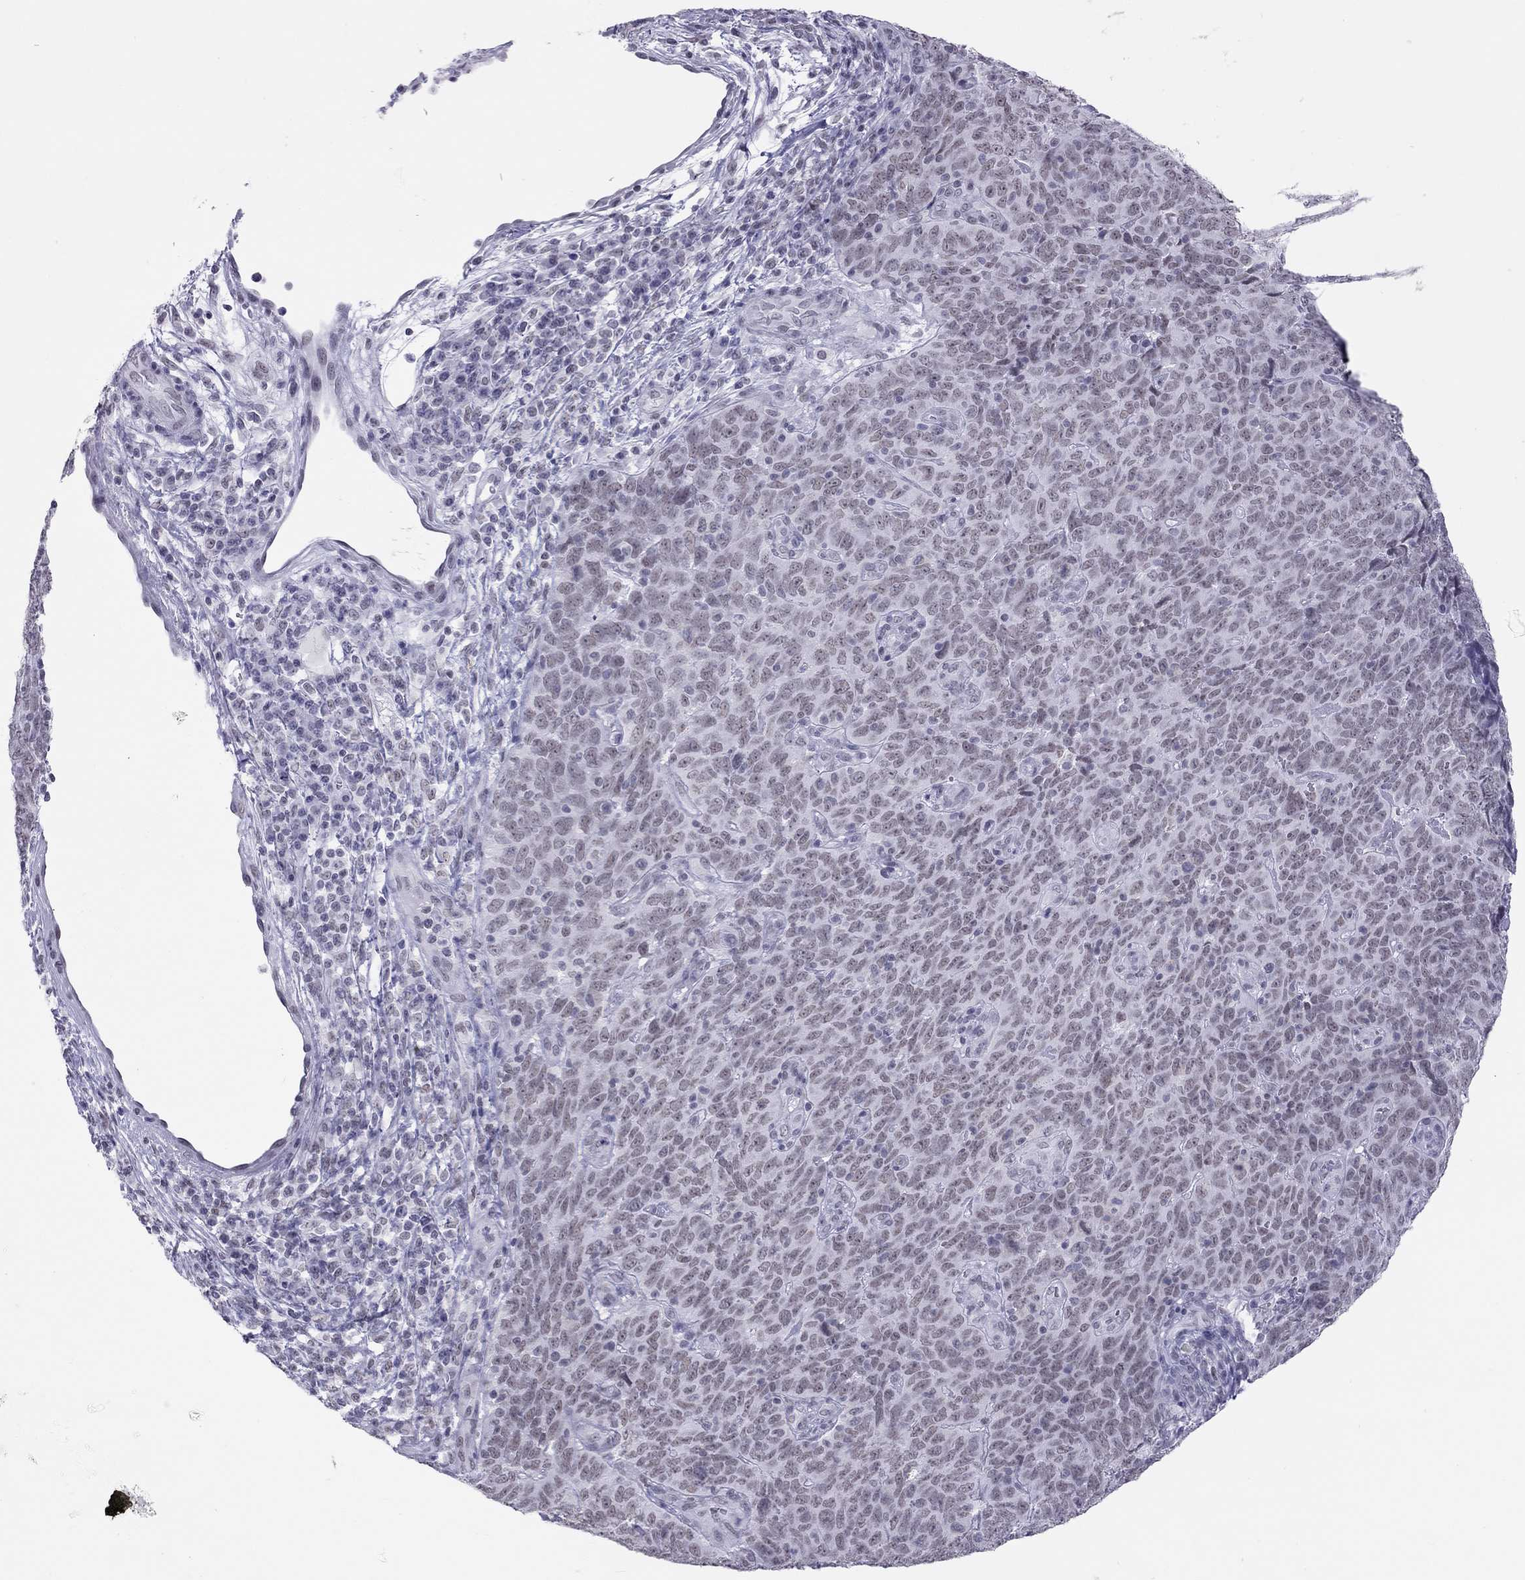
{"staining": {"intensity": "weak", "quantity": "25%-75%", "location": "nuclear"}, "tissue": "skin cancer", "cell_type": "Tumor cells", "image_type": "cancer", "snomed": [{"axis": "morphology", "description": "Squamous cell carcinoma, NOS"}, {"axis": "topography", "description": "Skin"}, {"axis": "topography", "description": "Anal"}], "caption": "A brown stain labels weak nuclear staining of a protein in human squamous cell carcinoma (skin) tumor cells.", "gene": "JHY", "patient": {"sex": "female", "age": 51}}